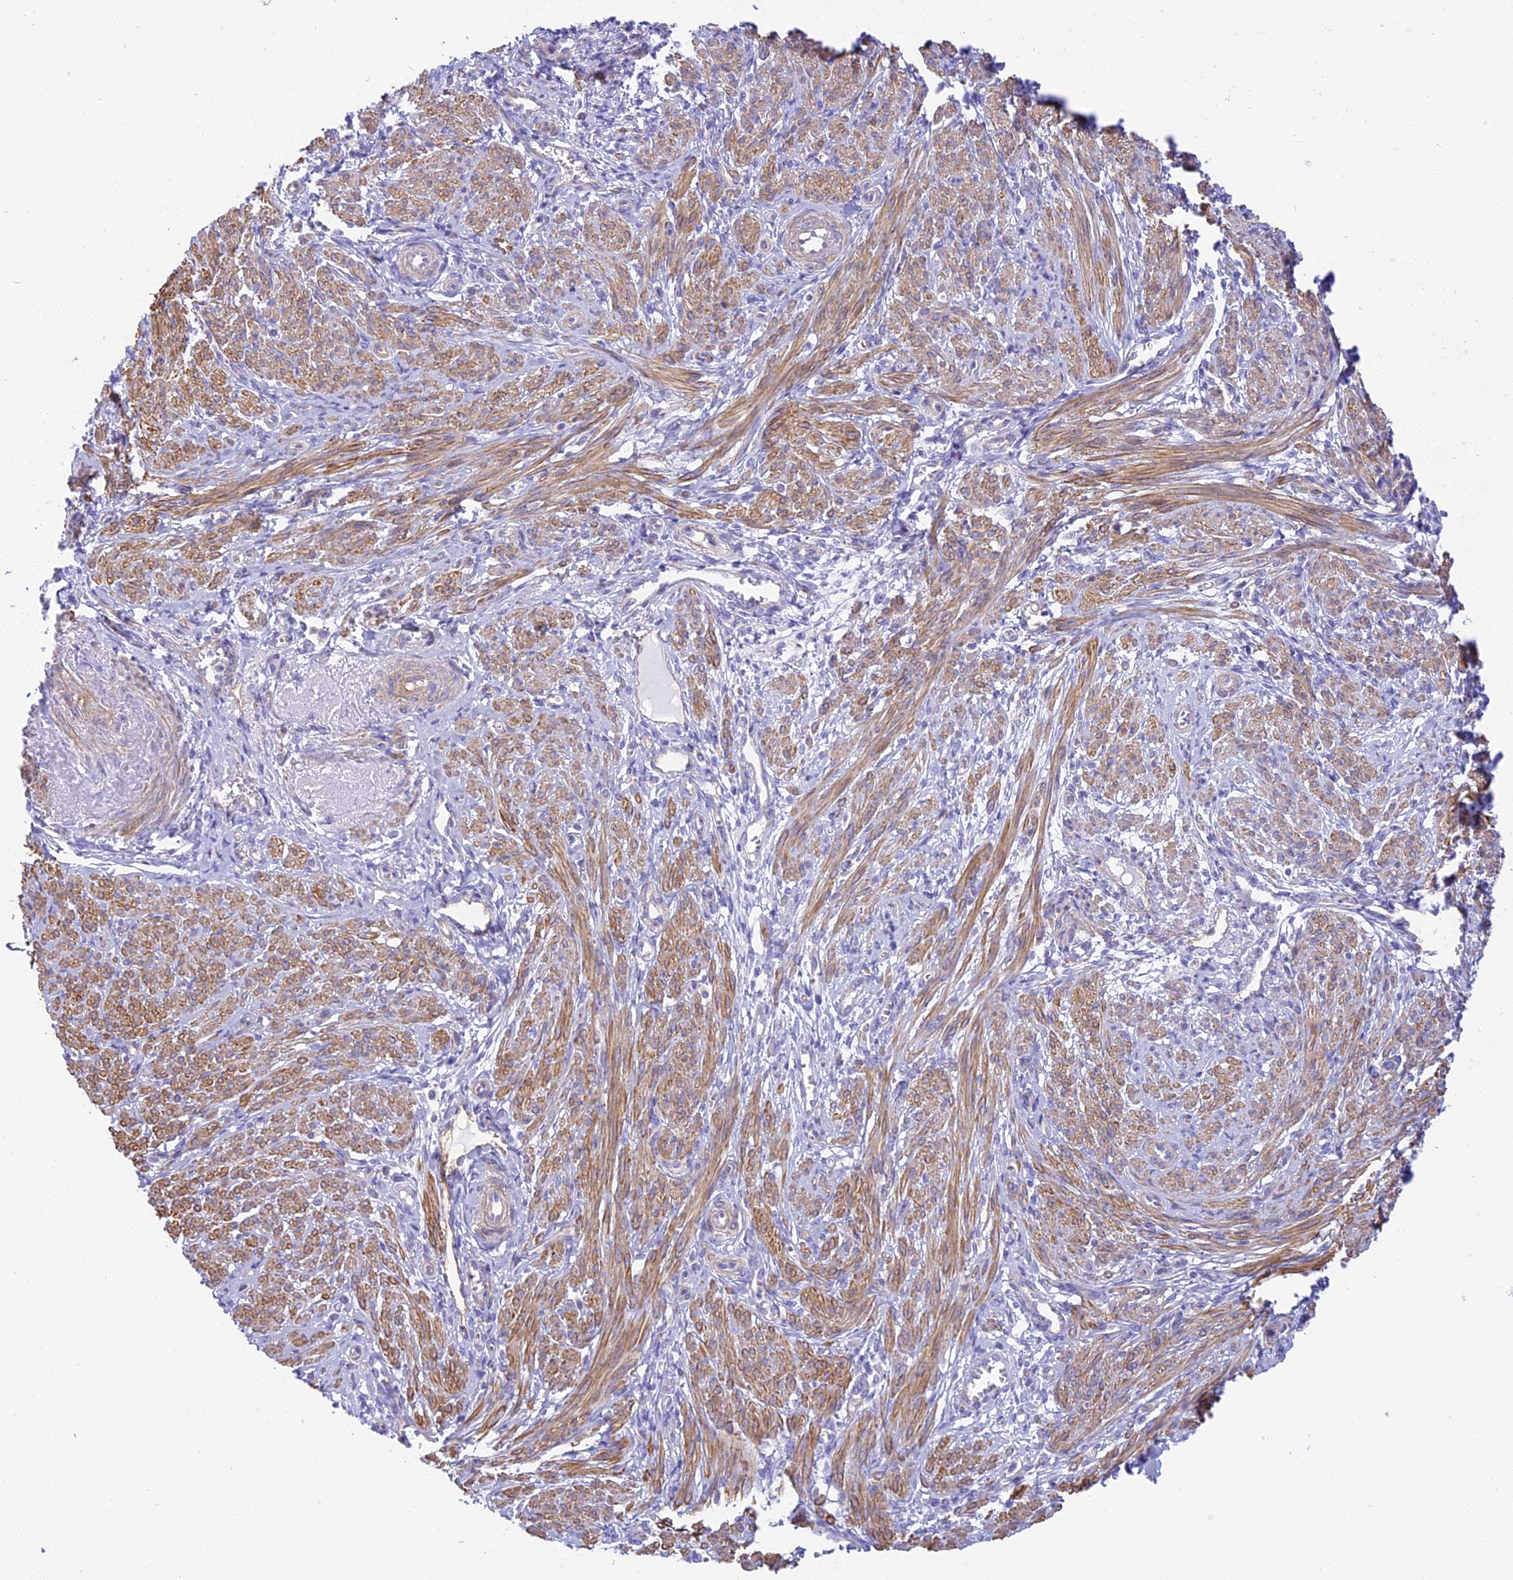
{"staining": {"intensity": "moderate", "quantity": ">75%", "location": "cytoplasmic/membranous"}, "tissue": "smooth muscle", "cell_type": "Smooth muscle cells", "image_type": "normal", "snomed": [{"axis": "morphology", "description": "Normal tissue, NOS"}, {"axis": "topography", "description": "Smooth muscle"}], "caption": "Brown immunohistochemical staining in unremarkable human smooth muscle reveals moderate cytoplasmic/membranous positivity in about >75% of smooth muscle cells. (DAB (3,3'-diaminobenzidine) IHC, brown staining for protein, blue staining for nuclei).", "gene": "HOMER3", "patient": {"sex": "female", "age": 39}}